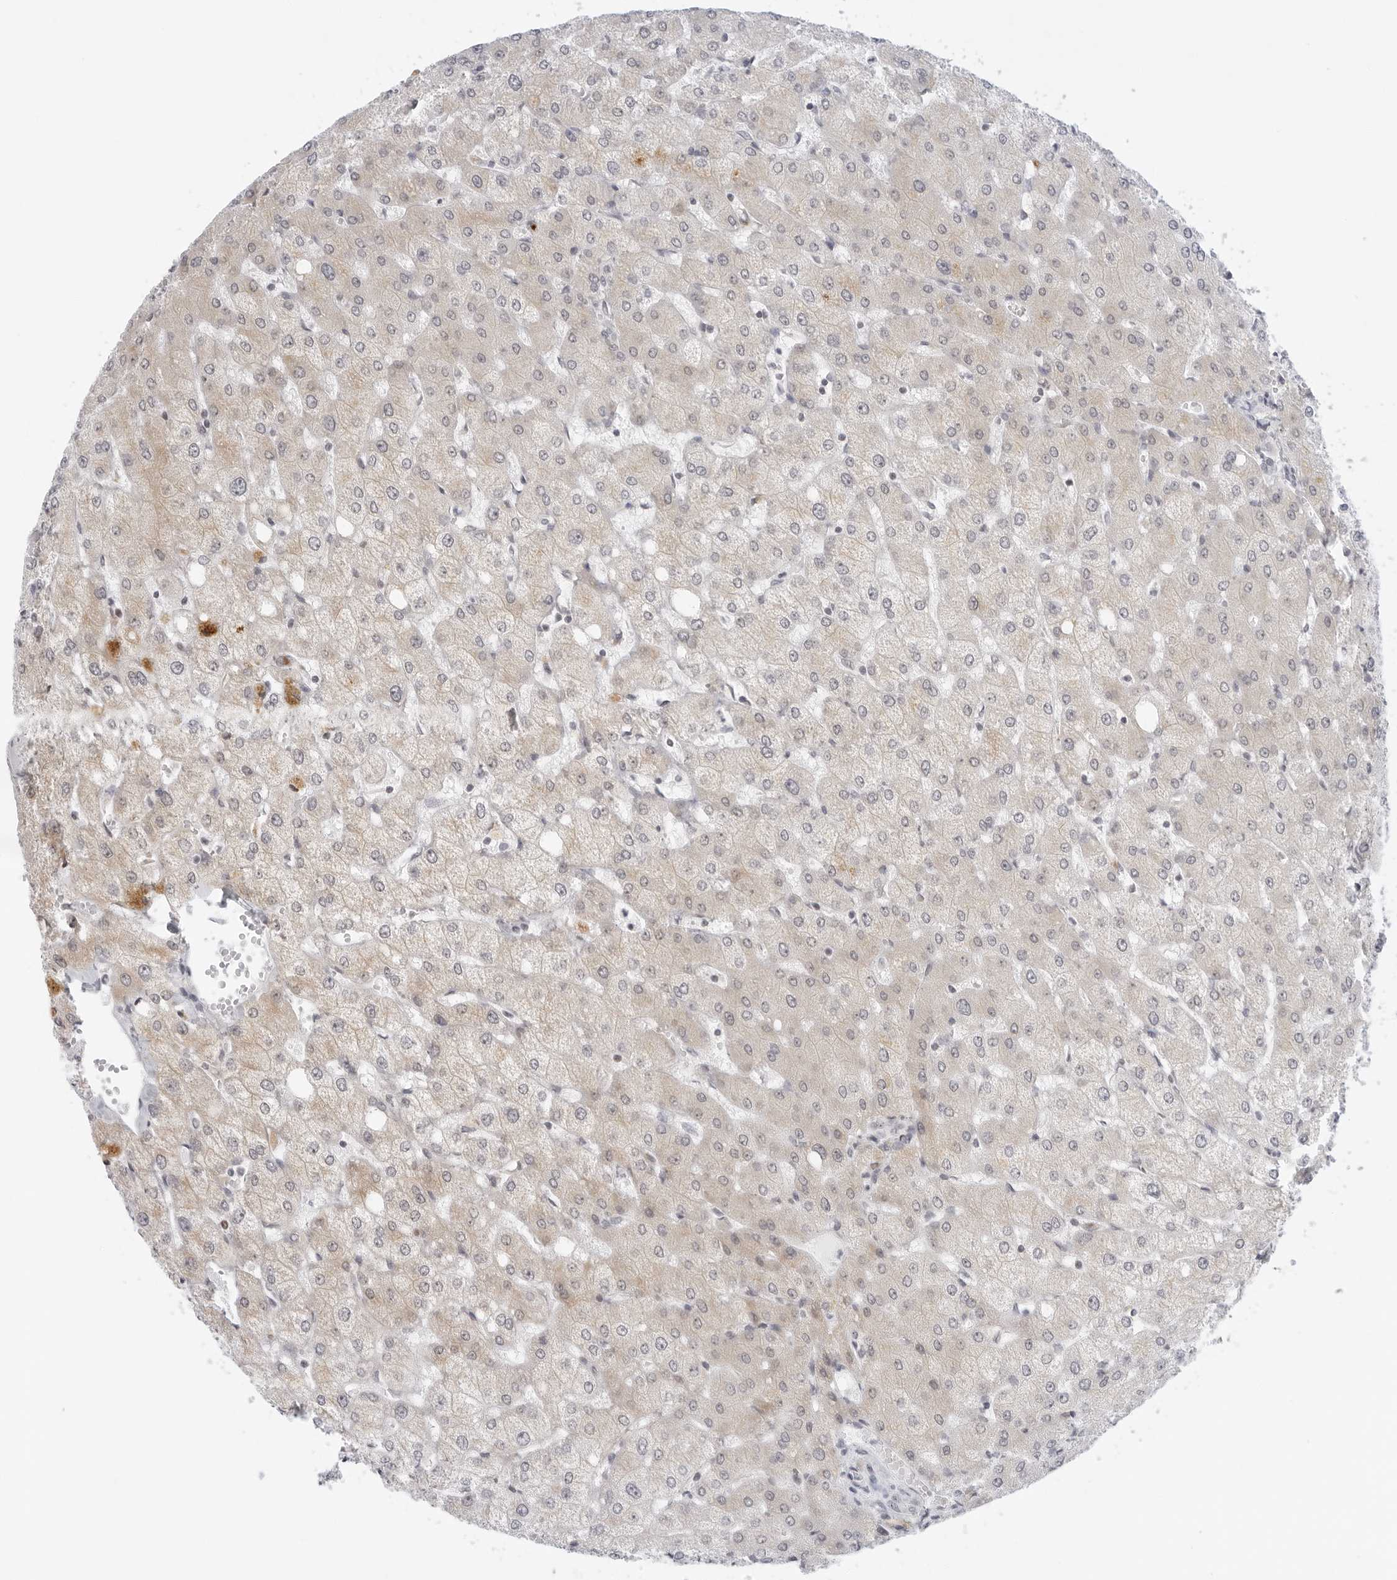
{"staining": {"intensity": "negative", "quantity": "none", "location": "none"}, "tissue": "liver", "cell_type": "Cholangiocytes", "image_type": "normal", "snomed": [{"axis": "morphology", "description": "Normal tissue, NOS"}, {"axis": "topography", "description": "Liver"}], "caption": "An image of human liver is negative for staining in cholangiocytes. The staining was performed using DAB to visualize the protein expression in brown, while the nuclei were stained in blue with hematoxylin (Magnification: 20x).", "gene": "CIART", "patient": {"sex": "female", "age": 54}}